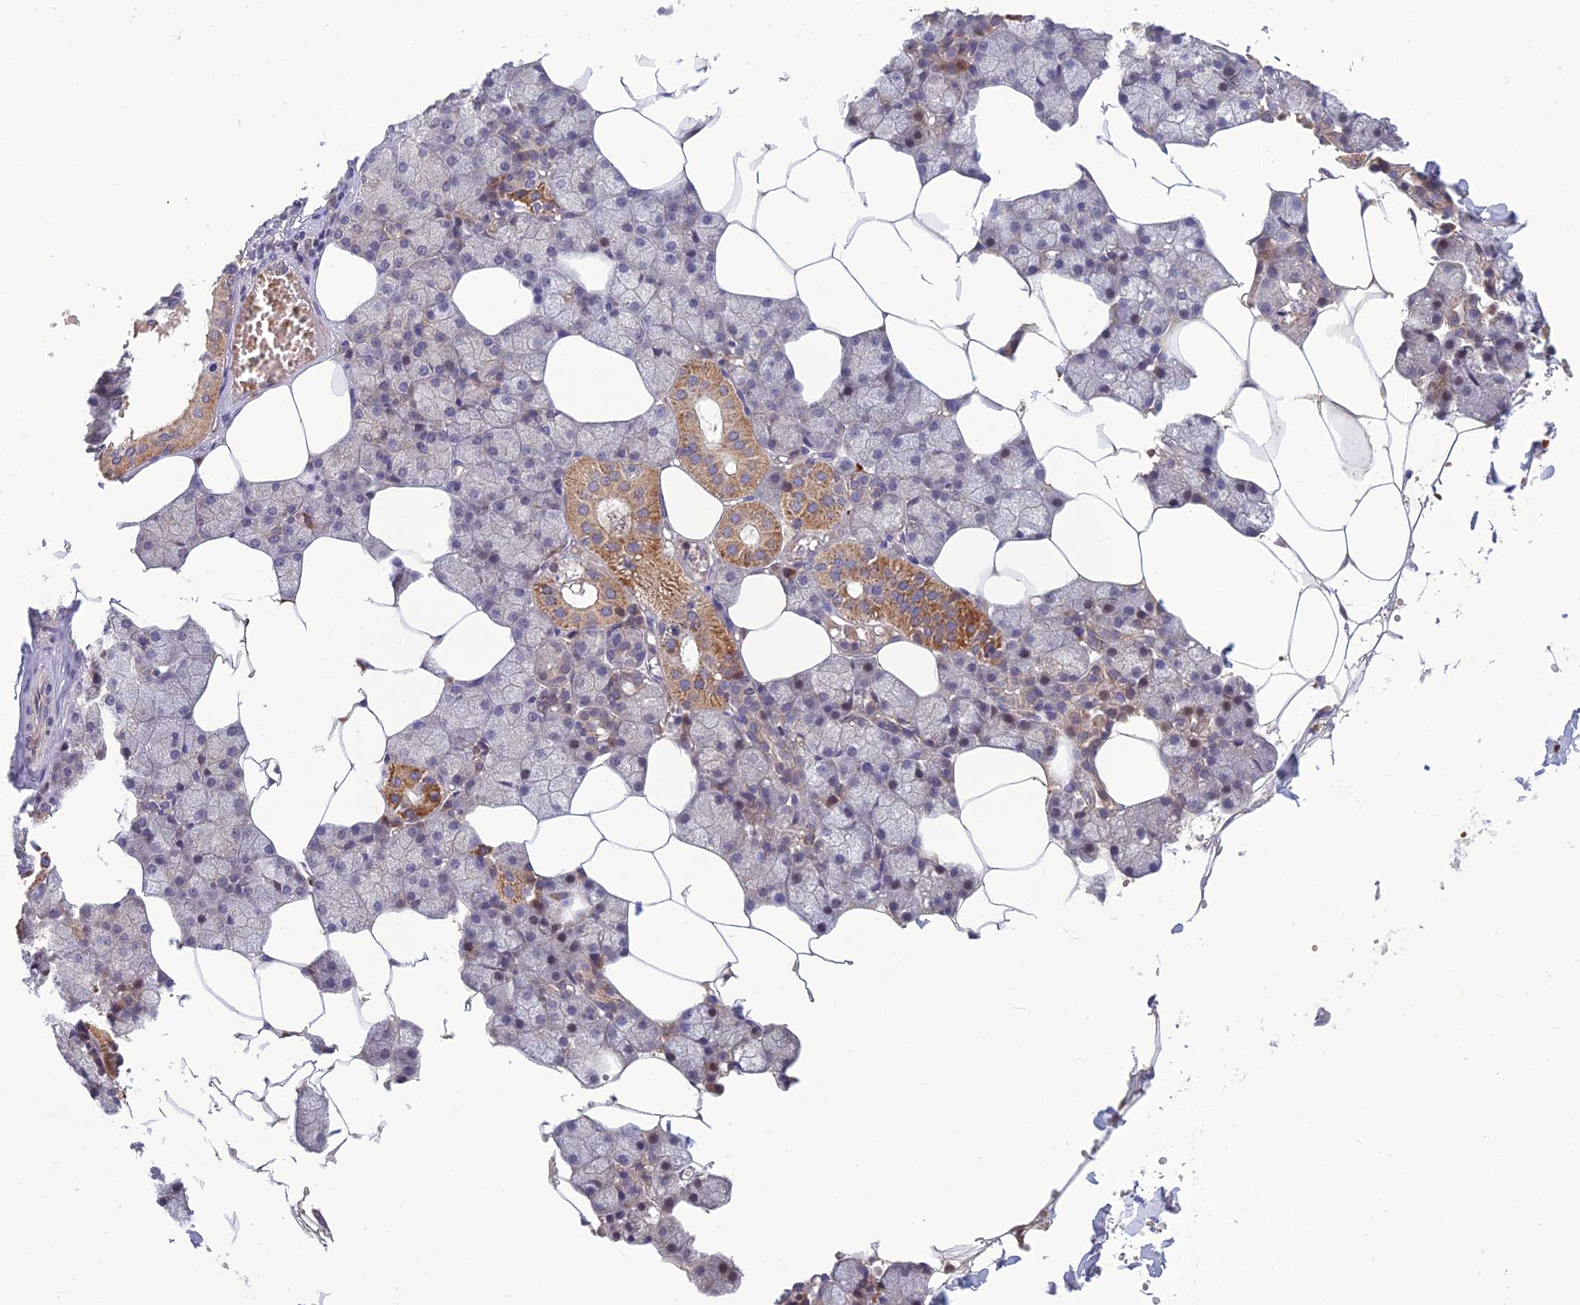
{"staining": {"intensity": "moderate", "quantity": "25%-75%", "location": "cytoplasmic/membranous,nuclear"}, "tissue": "salivary gland", "cell_type": "Glandular cells", "image_type": "normal", "snomed": [{"axis": "morphology", "description": "Normal tissue, NOS"}, {"axis": "topography", "description": "Salivary gland"}], "caption": "Moderate cytoplasmic/membranous,nuclear positivity is appreciated in about 25%-75% of glandular cells in benign salivary gland. (Stains: DAB (3,3'-diaminobenzidine) in brown, nuclei in blue, Microscopy: brightfield microscopy at high magnification).", "gene": "GIPC1", "patient": {"sex": "male", "age": 62}}